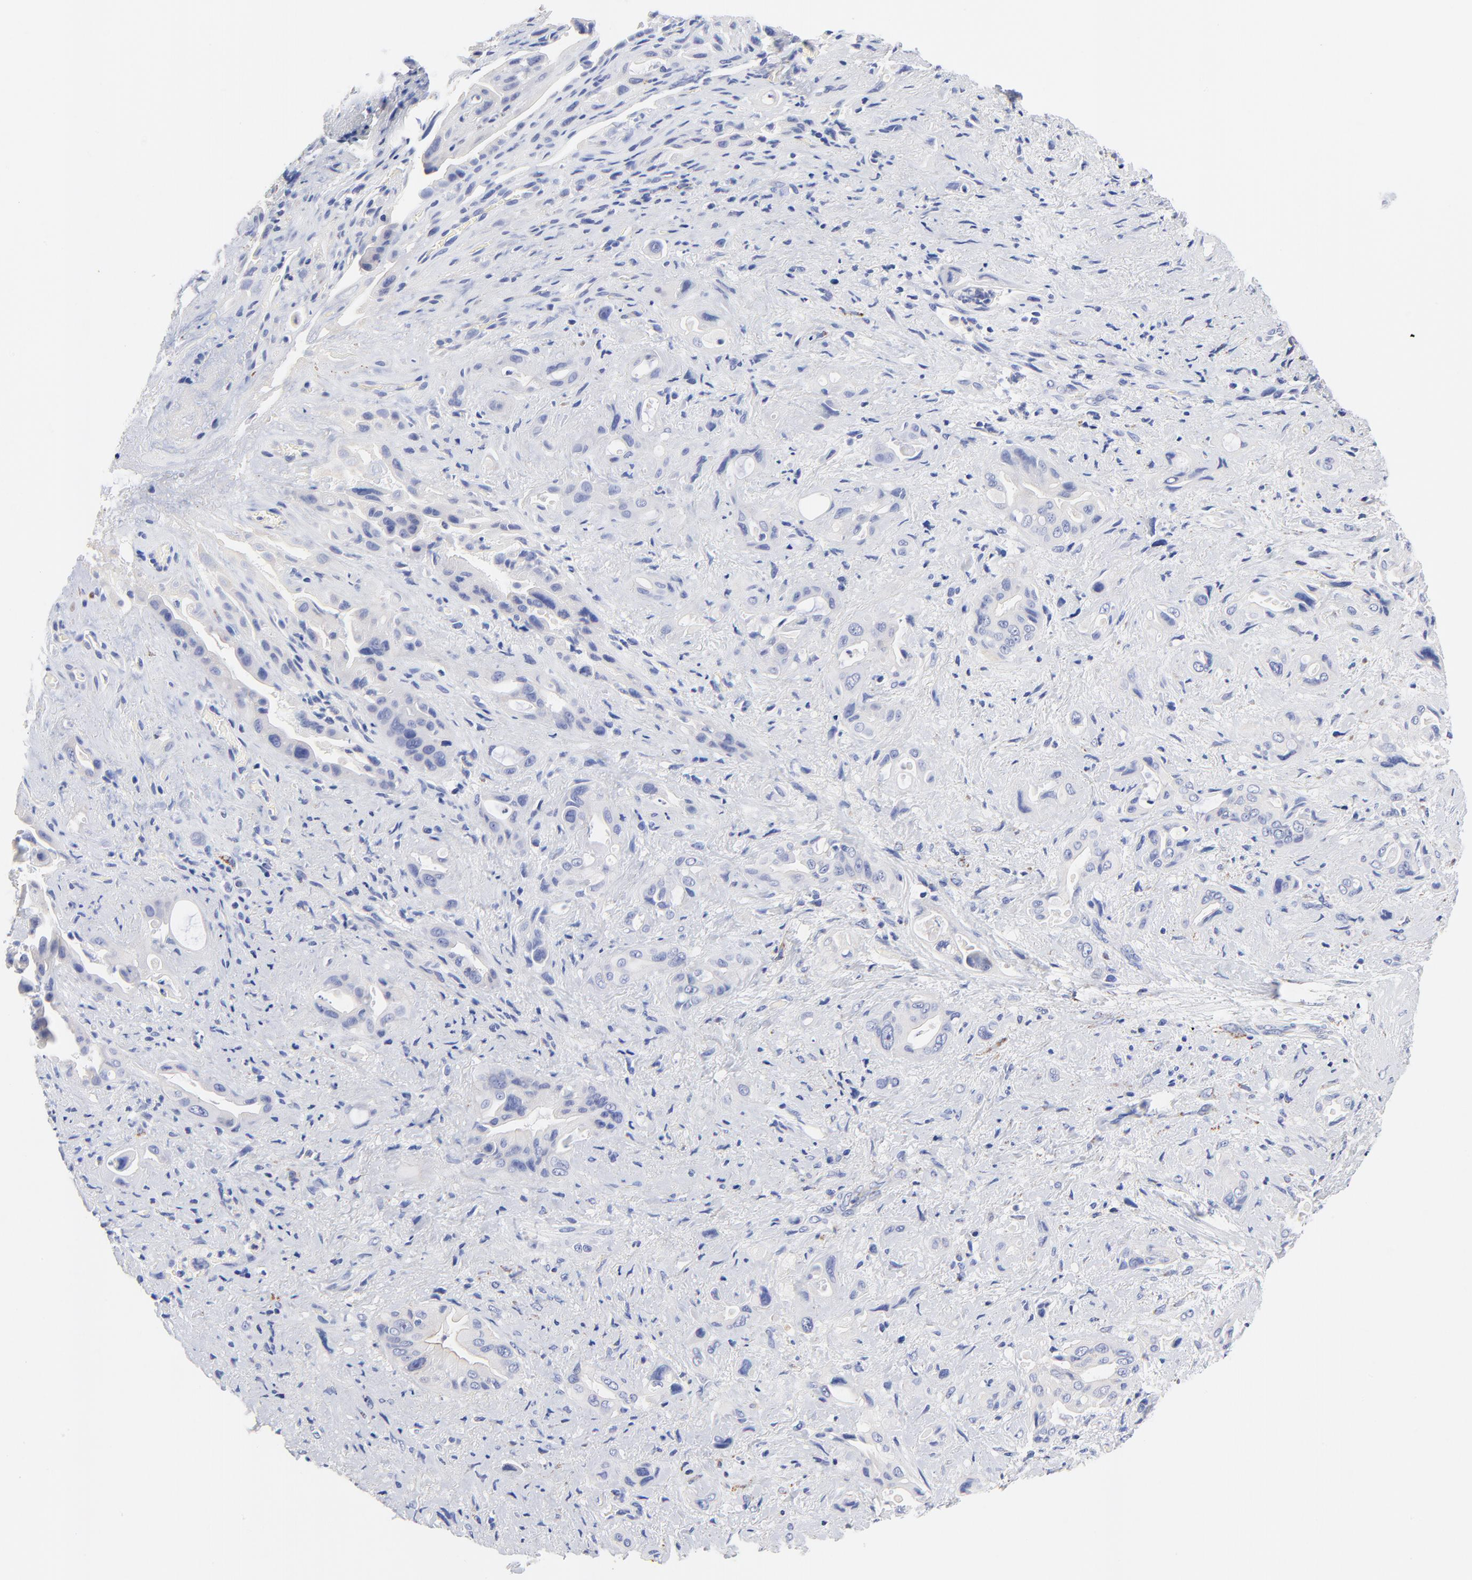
{"staining": {"intensity": "negative", "quantity": "none", "location": "none"}, "tissue": "pancreatic cancer", "cell_type": "Tumor cells", "image_type": "cancer", "snomed": [{"axis": "morphology", "description": "Adenocarcinoma, NOS"}, {"axis": "topography", "description": "Pancreas"}], "caption": "A high-resolution histopathology image shows immunohistochemistry (IHC) staining of pancreatic adenocarcinoma, which demonstrates no significant expression in tumor cells.", "gene": "FBXO10", "patient": {"sex": "male", "age": 77}}